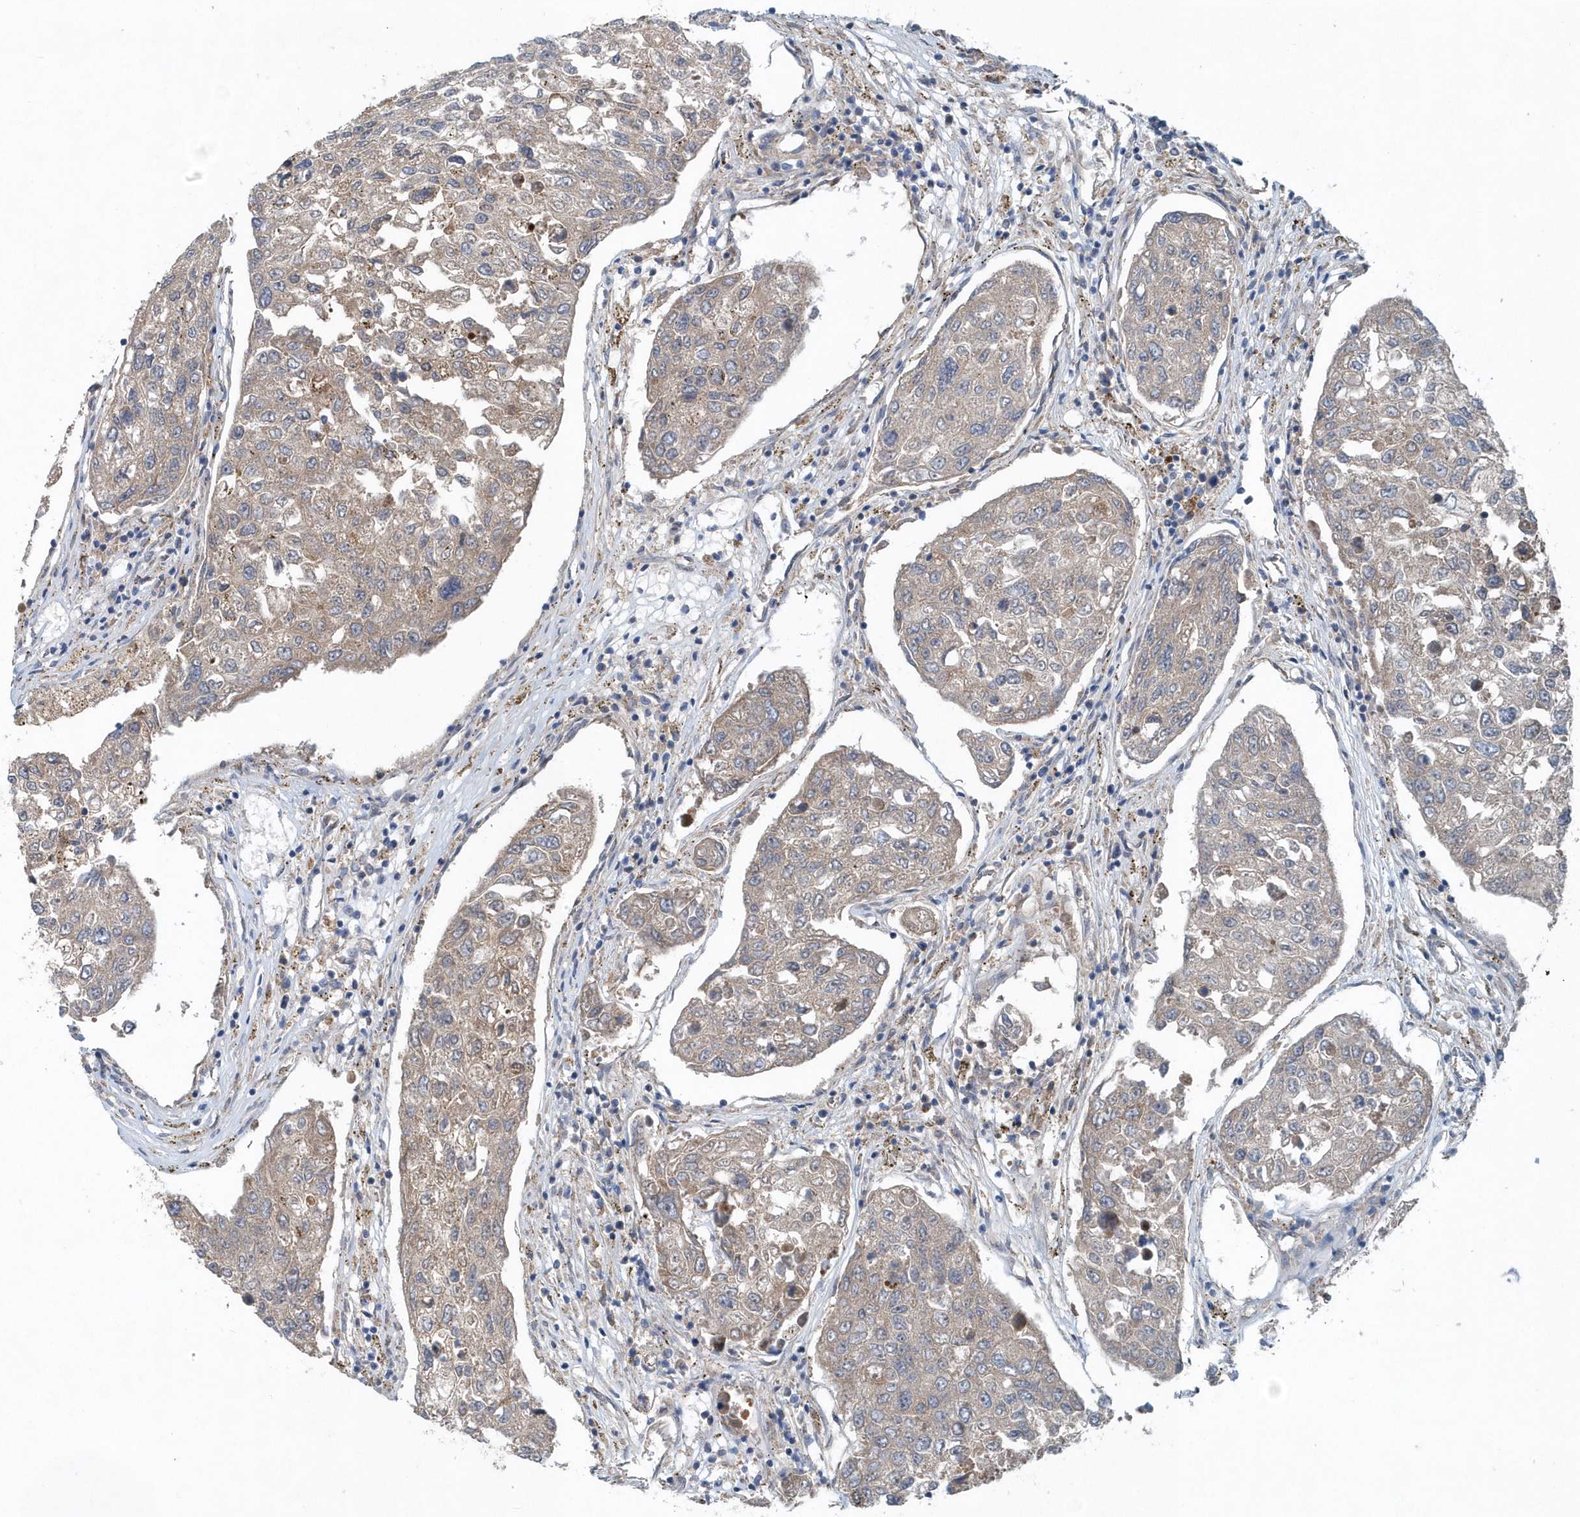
{"staining": {"intensity": "weak", "quantity": "<25%", "location": "cytoplasmic/membranous"}, "tissue": "urothelial cancer", "cell_type": "Tumor cells", "image_type": "cancer", "snomed": [{"axis": "morphology", "description": "Urothelial carcinoma, High grade"}, {"axis": "topography", "description": "Lymph node"}, {"axis": "topography", "description": "Urinary bladder"}], "caption": "This is an IHC image of human urothelial cancer. There is no staining in tumor cells.", "gene": "PFN2", "patient": {"sex": "male", "age": 51}}